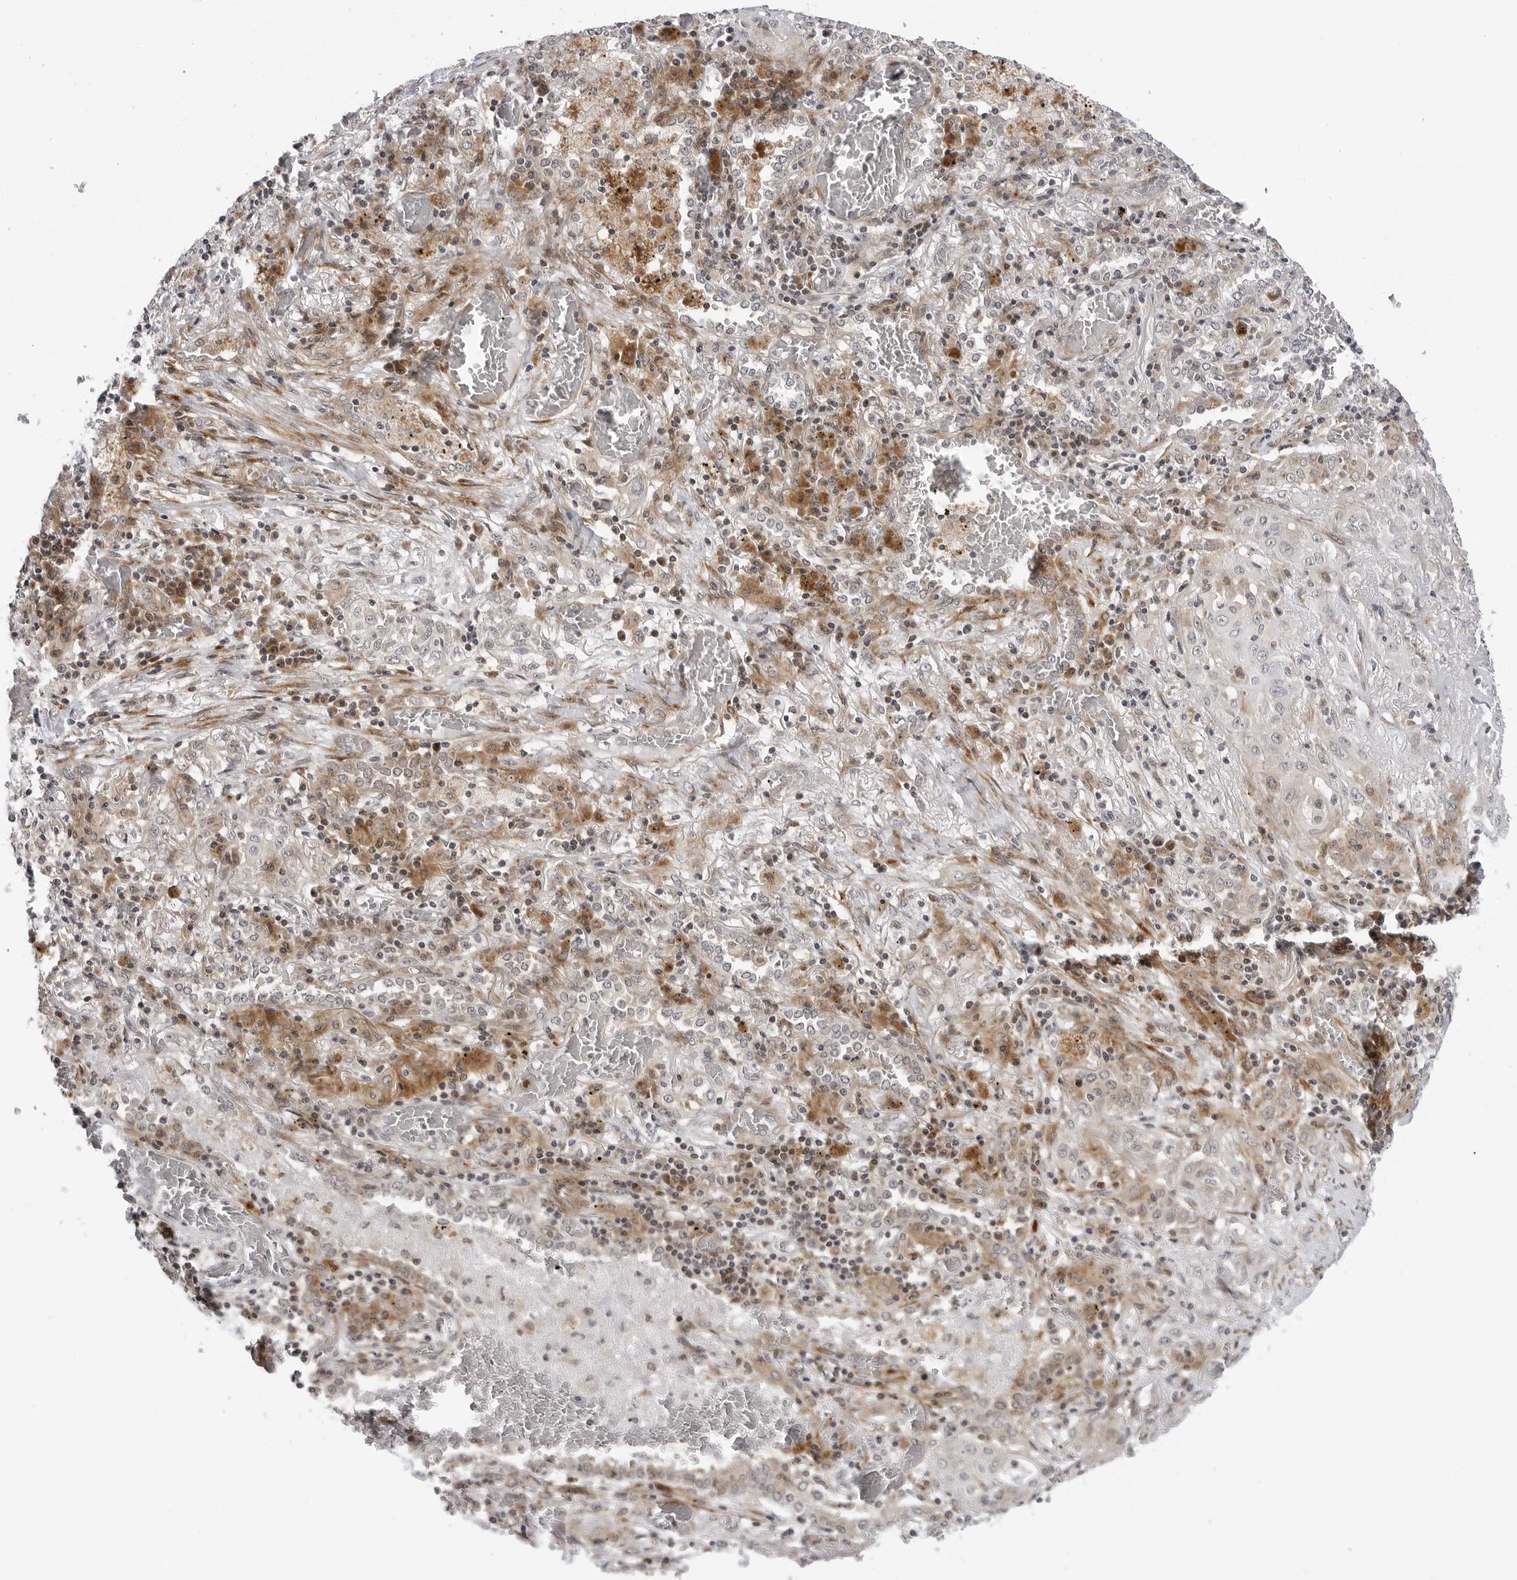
{"staining": {"intensity": "negative", "quantity": "none", "location": "none"}, "tissue": "lung cancer", "cell_type": "Tumor cells", "image_type": "cancer", "snomed": [{"axis": "morphology", "description": "Squamous cell carcinoma, NOS"}, {"axis": "topography", "description": "Lung"}], "caption": "IHC of human squamous cell carcinoma (lung) reveals no staining in tumor cells. Brightfield microscopy of IHC stained with DAB (3,3'-diaminobenzidine) (brown) and hematoxylin (blue), captured at high magnification.", "gene": "ADAMTS5", "patient": {"sex": "female", "age": 47}}